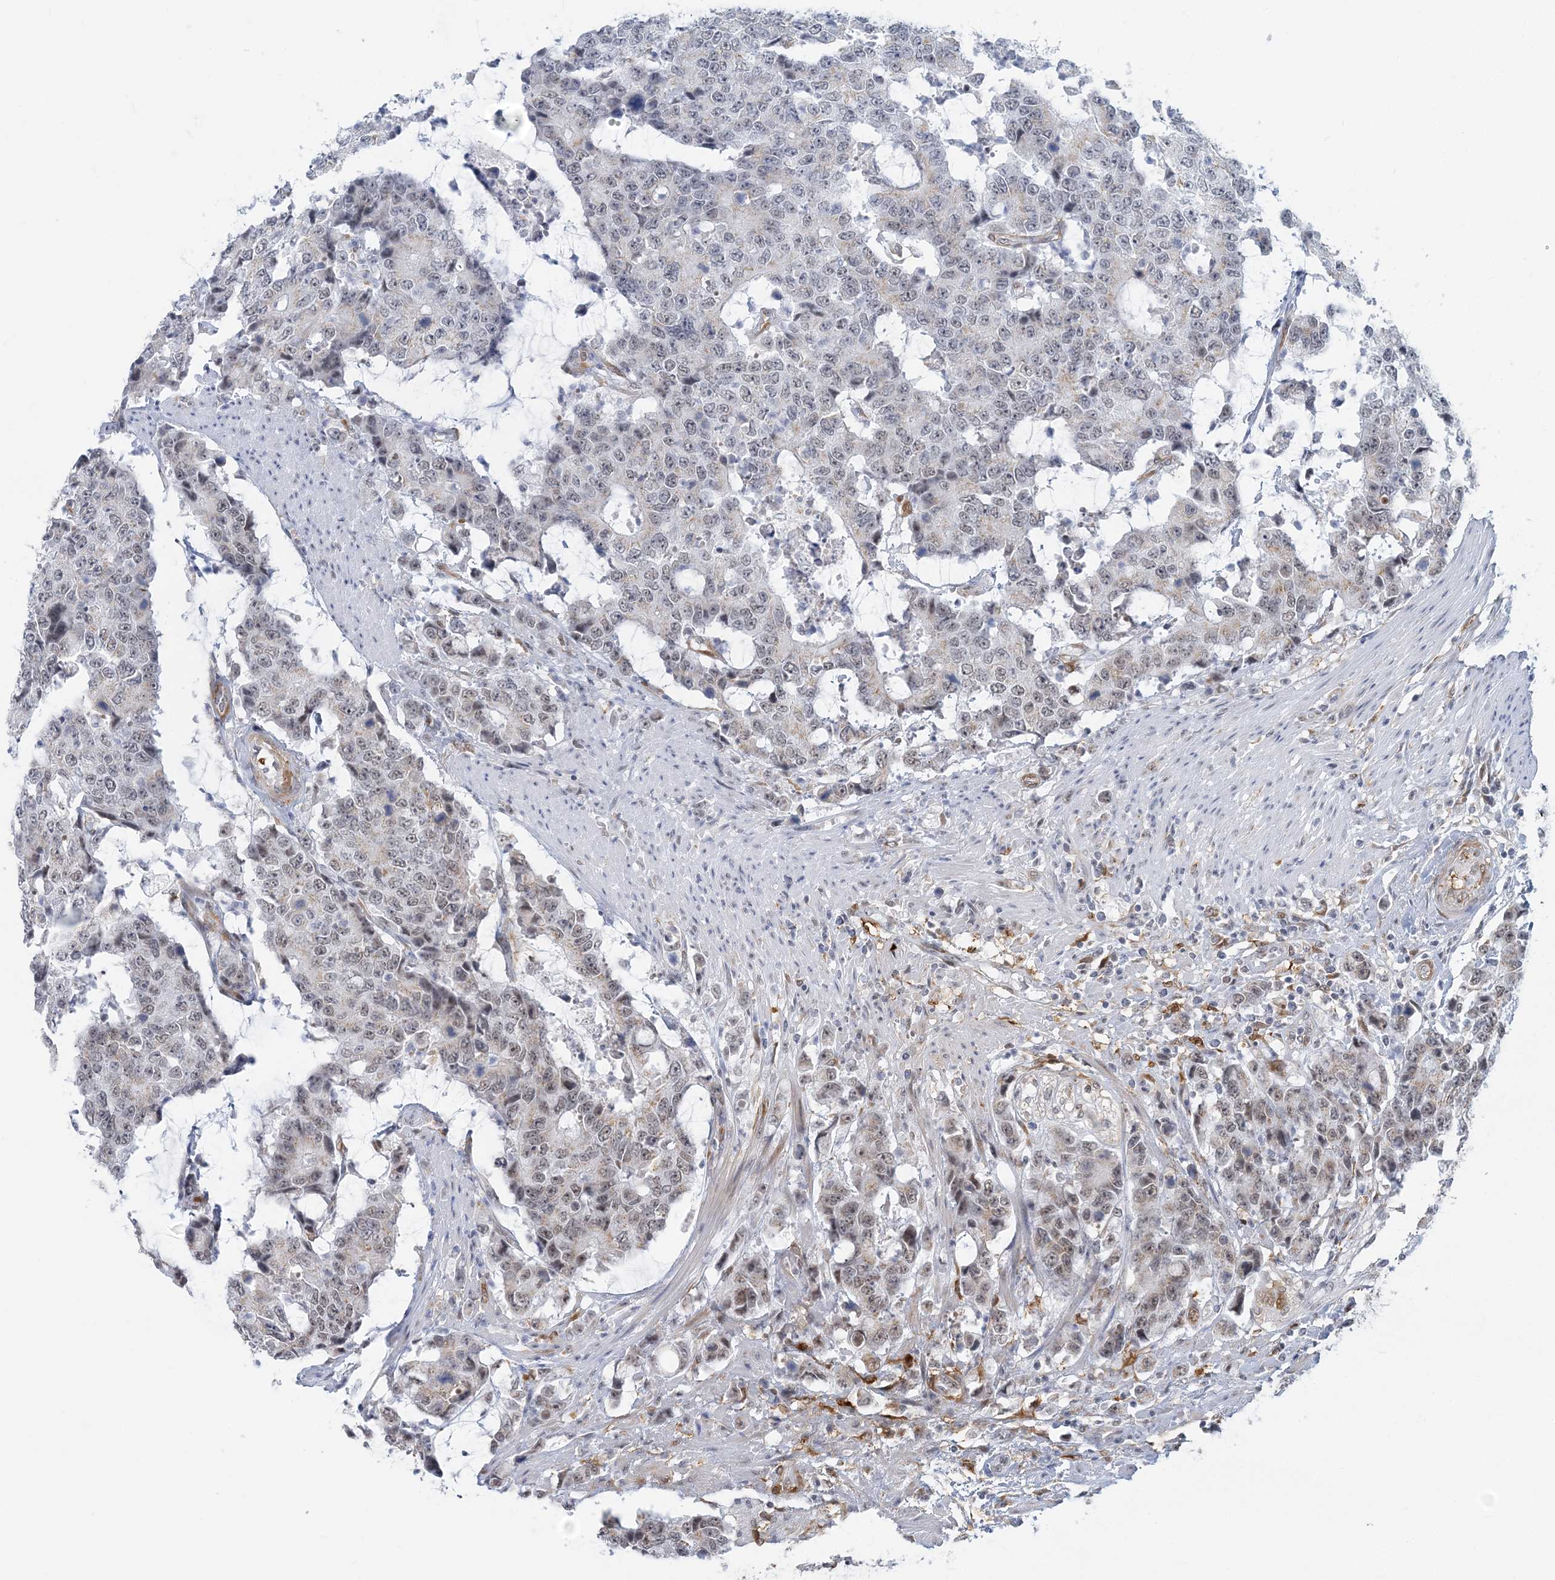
{"staining": {"intensity": "weak", "quantity": "25%-75%", "location": "nuclear"}, "tissue": "colorectal cancer", "cell_type": "Tumor cells", "image_type": "cancer", "snomed": [{"axis": "morphology", "description": "Adenocarcinoma, NOS"}, {"axis": "topography", "description": "Colon"}], "caption": "Approximately 25%-75% of tumor cells in colorectal cancer (adenocarcinoma) demonstrate weak nuclear protein expression as visualized by brown immunohistochemical staining.", "gene": "PLRG1", "patient": {"sex": "female", "age": 86}}